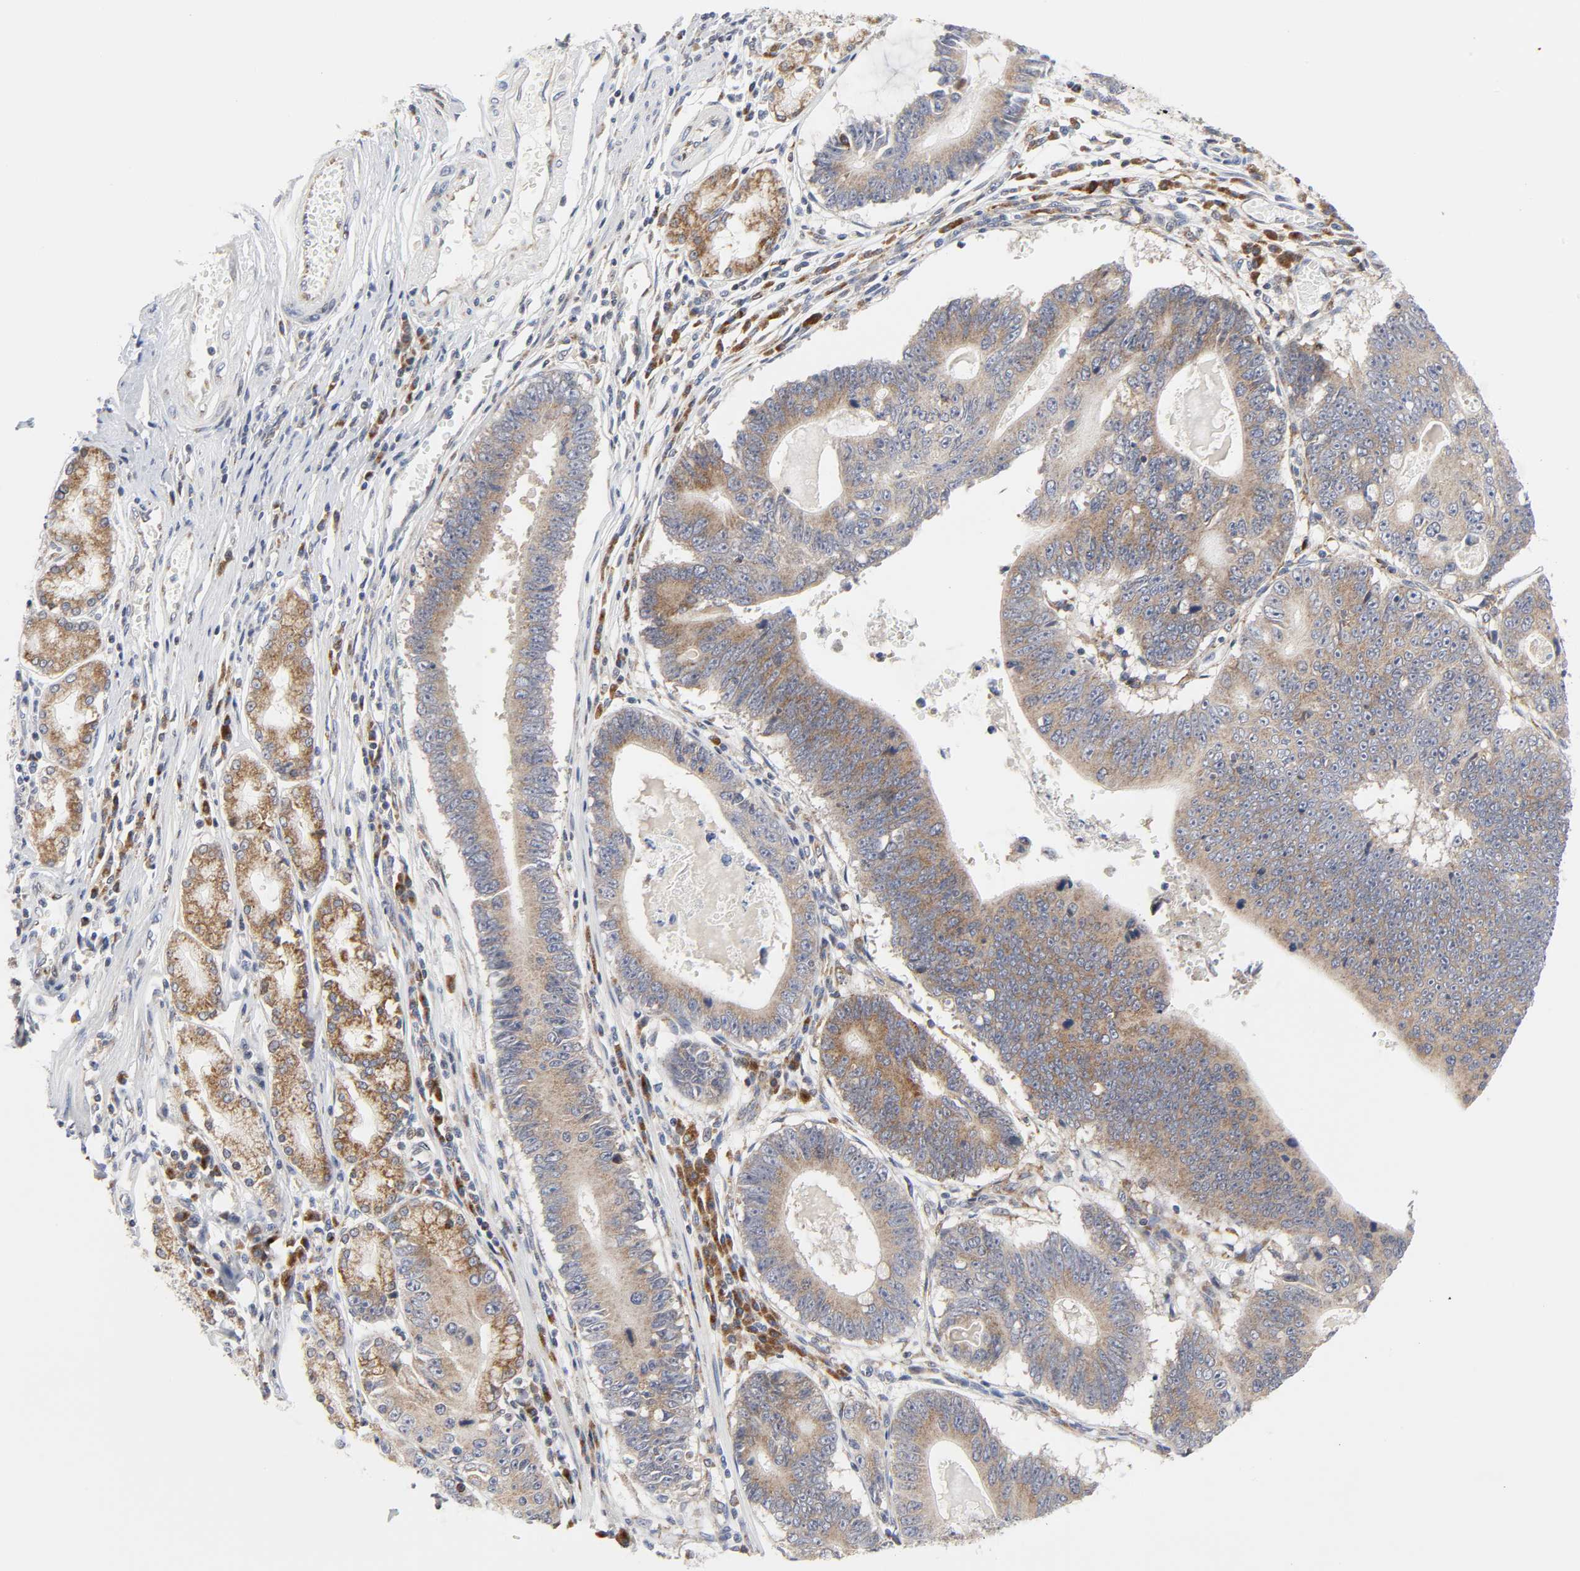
{"staining": {"intensity": "moderate", "quantity": ">75%", "location": "cytoplasmic/membranous"}, "tissue": "stomach cancer", "cell_type": "Tumor cells", "image_type": "cancer", "snomed": [{"axis": "morphology", "description": "Adenocarcinoma, NOS"}, {"axis": "topography", "description": "Stomach"}], "caption": "The histopathology image exhibits a brown stain indicating the presence of a protein in the cytoplasmic/membranous of tumor cells in stomach cancer (adenocarcinoma).", "gene": "BAX", "patient": {"sex": "male", "age": 59}}